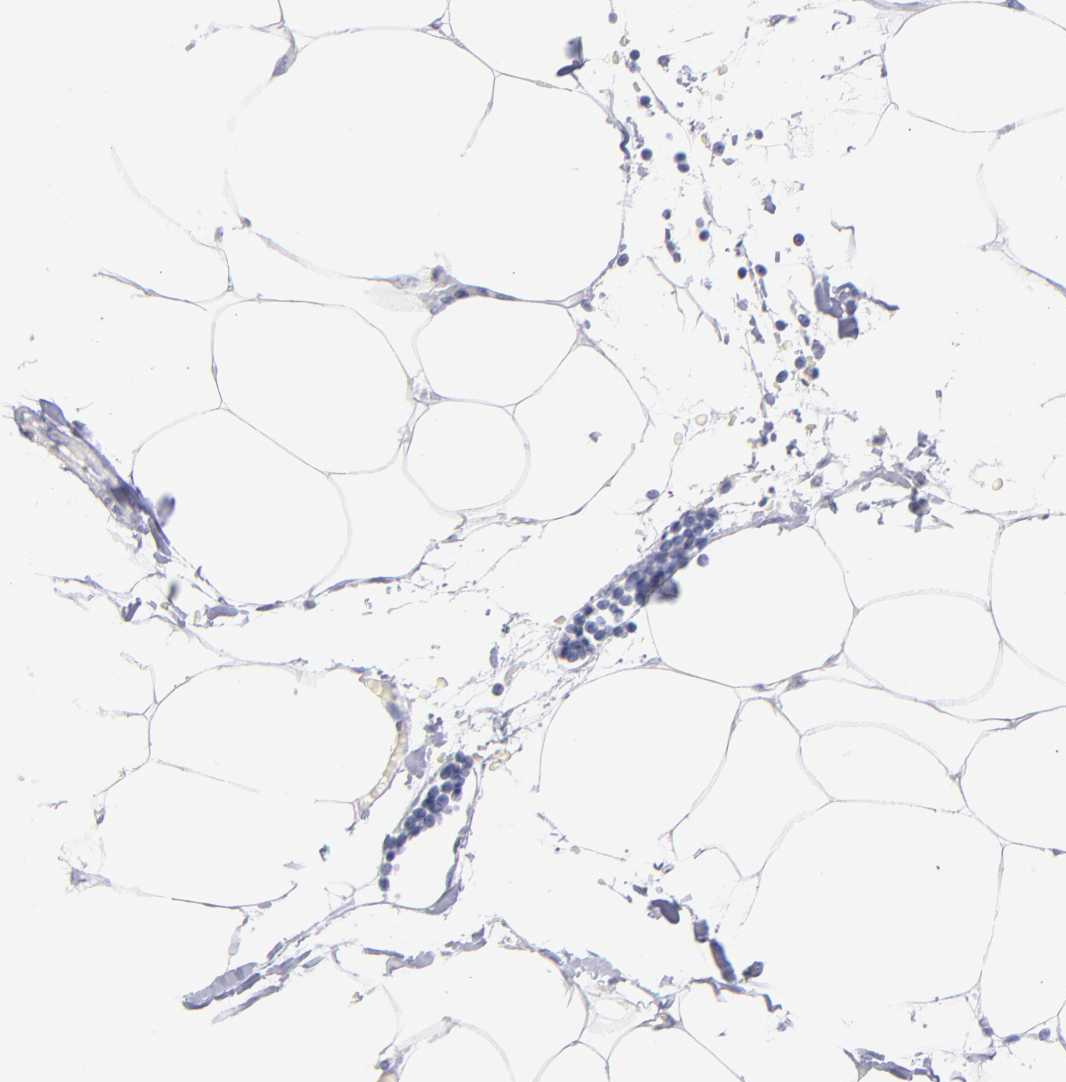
{"staining": {"intensity": "negative", "quantity": "none", "location": "none"}, "tissue": "adipose tissue", "cell_type": "Adipocytes", "image_type": "normal", "snomed": [{"axis": "morphology", "description": "Normal tissue, NOS"}, {"axis": "morphology", "description": "Adenocarcinoma, NOS"}, {"axis": "topography", "description": "Colon"}, {"axis": "topography", "description": "Peripheral nerve tissue"}], "caption": "Immunohistochemical staining of benign adipose tissue demonstrates no significant staining in adipocytes. (Stains: DAB immunohistochemistry with hematoxylin counter stain, Microscopy: brightfield microscopy at high magnification).", "gene": "SCGN", "patient": {"sex": "male", "age": 14}}